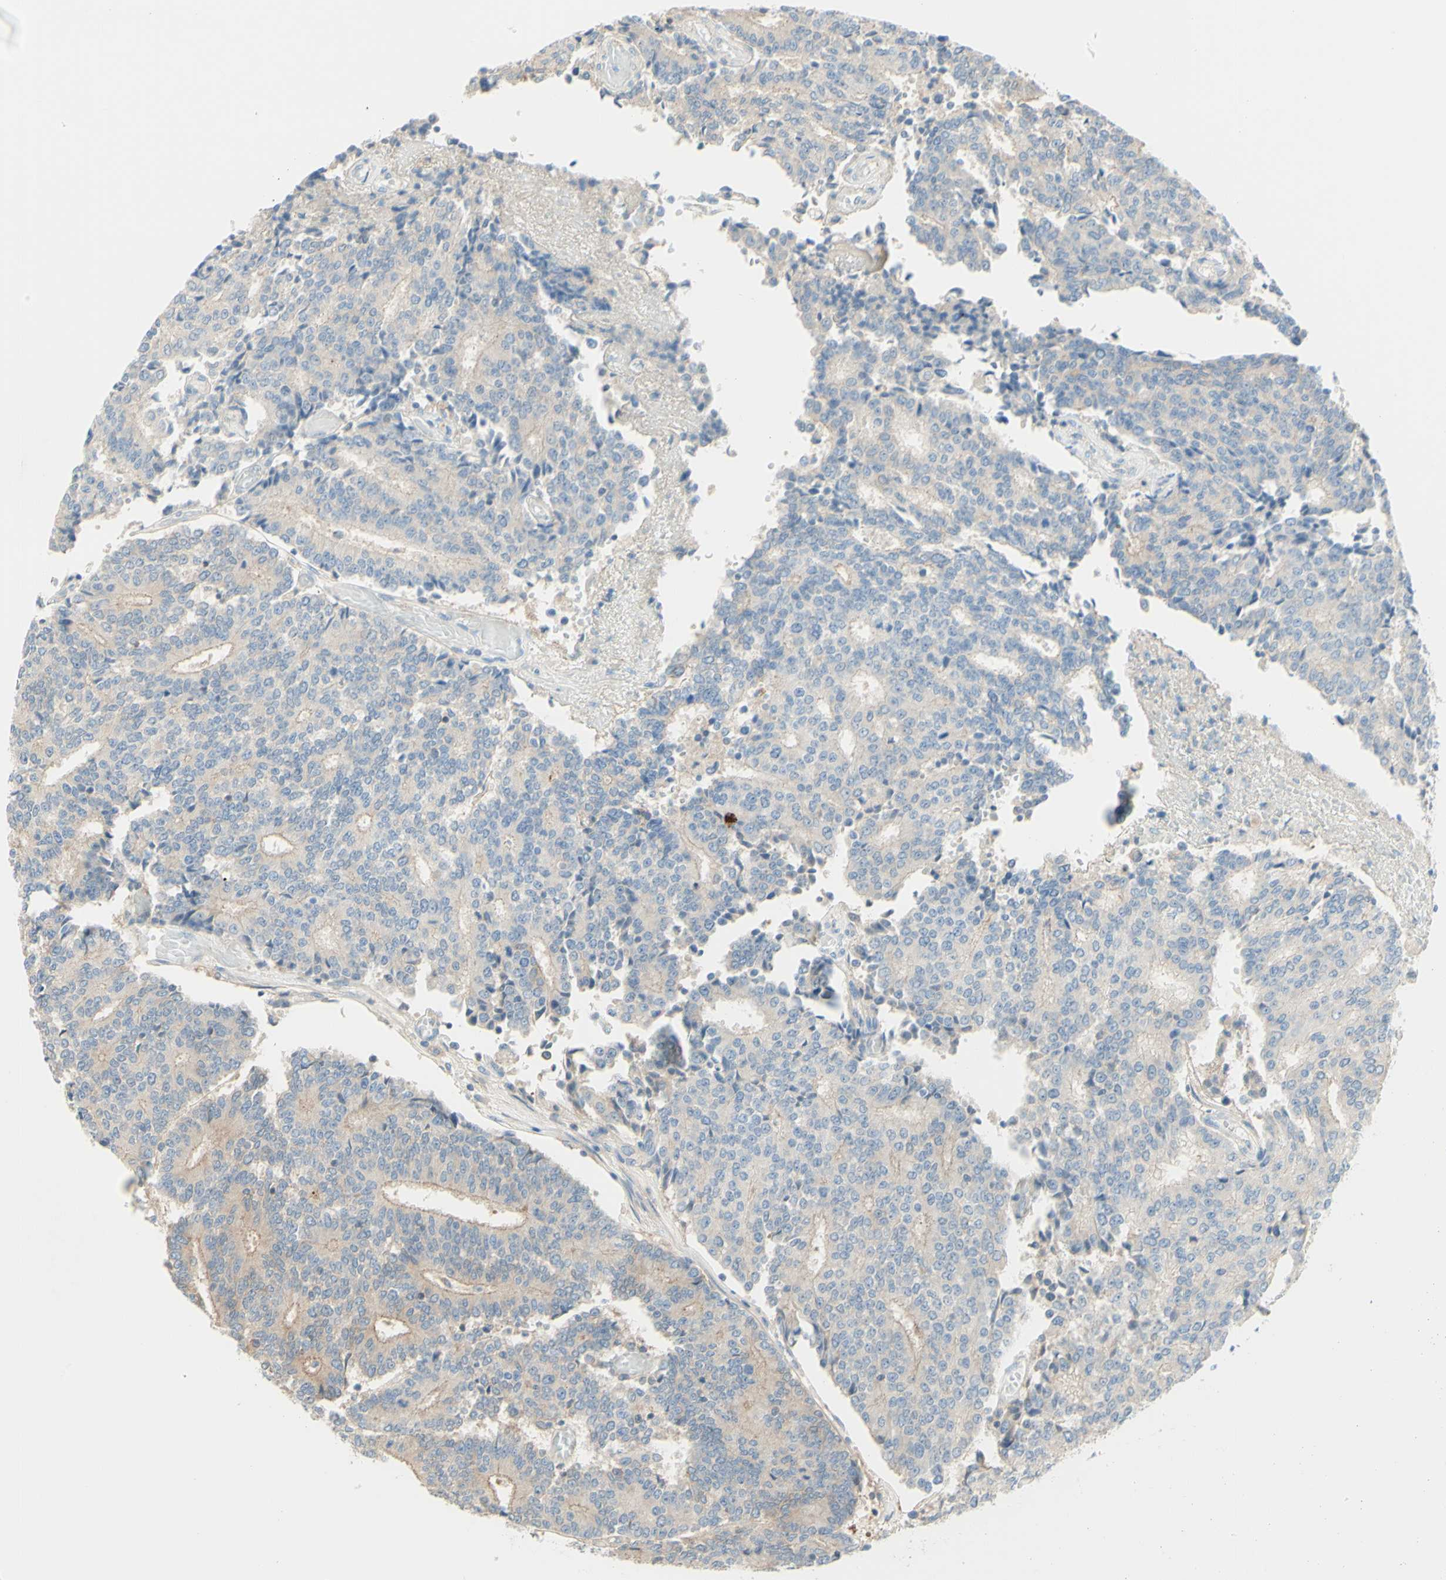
{"staining": {"intensity": "weak", "quantity": "<25%", "location": "cytoplasmic/membranous"}, "tissue": "prostate cancer", "cell_type": "Tumor cells", "image_type": "cancer", "snomed": [{"axis": "morphology", "description": "Normal tissue, NOS"}, {"axis": "morphology", "description": "Adenocarcinoma, High grade"}, {"axis": "topography", "description": "Prostate"}, {"axis": "topography", "description": "Seminal veicle"}], "caption": "This is an immunohistochemistry image of human prostate cancer. There is no expression in tumor cells.", "gene": "MTM1", "patient": {"sex": "male", "age": 55}}